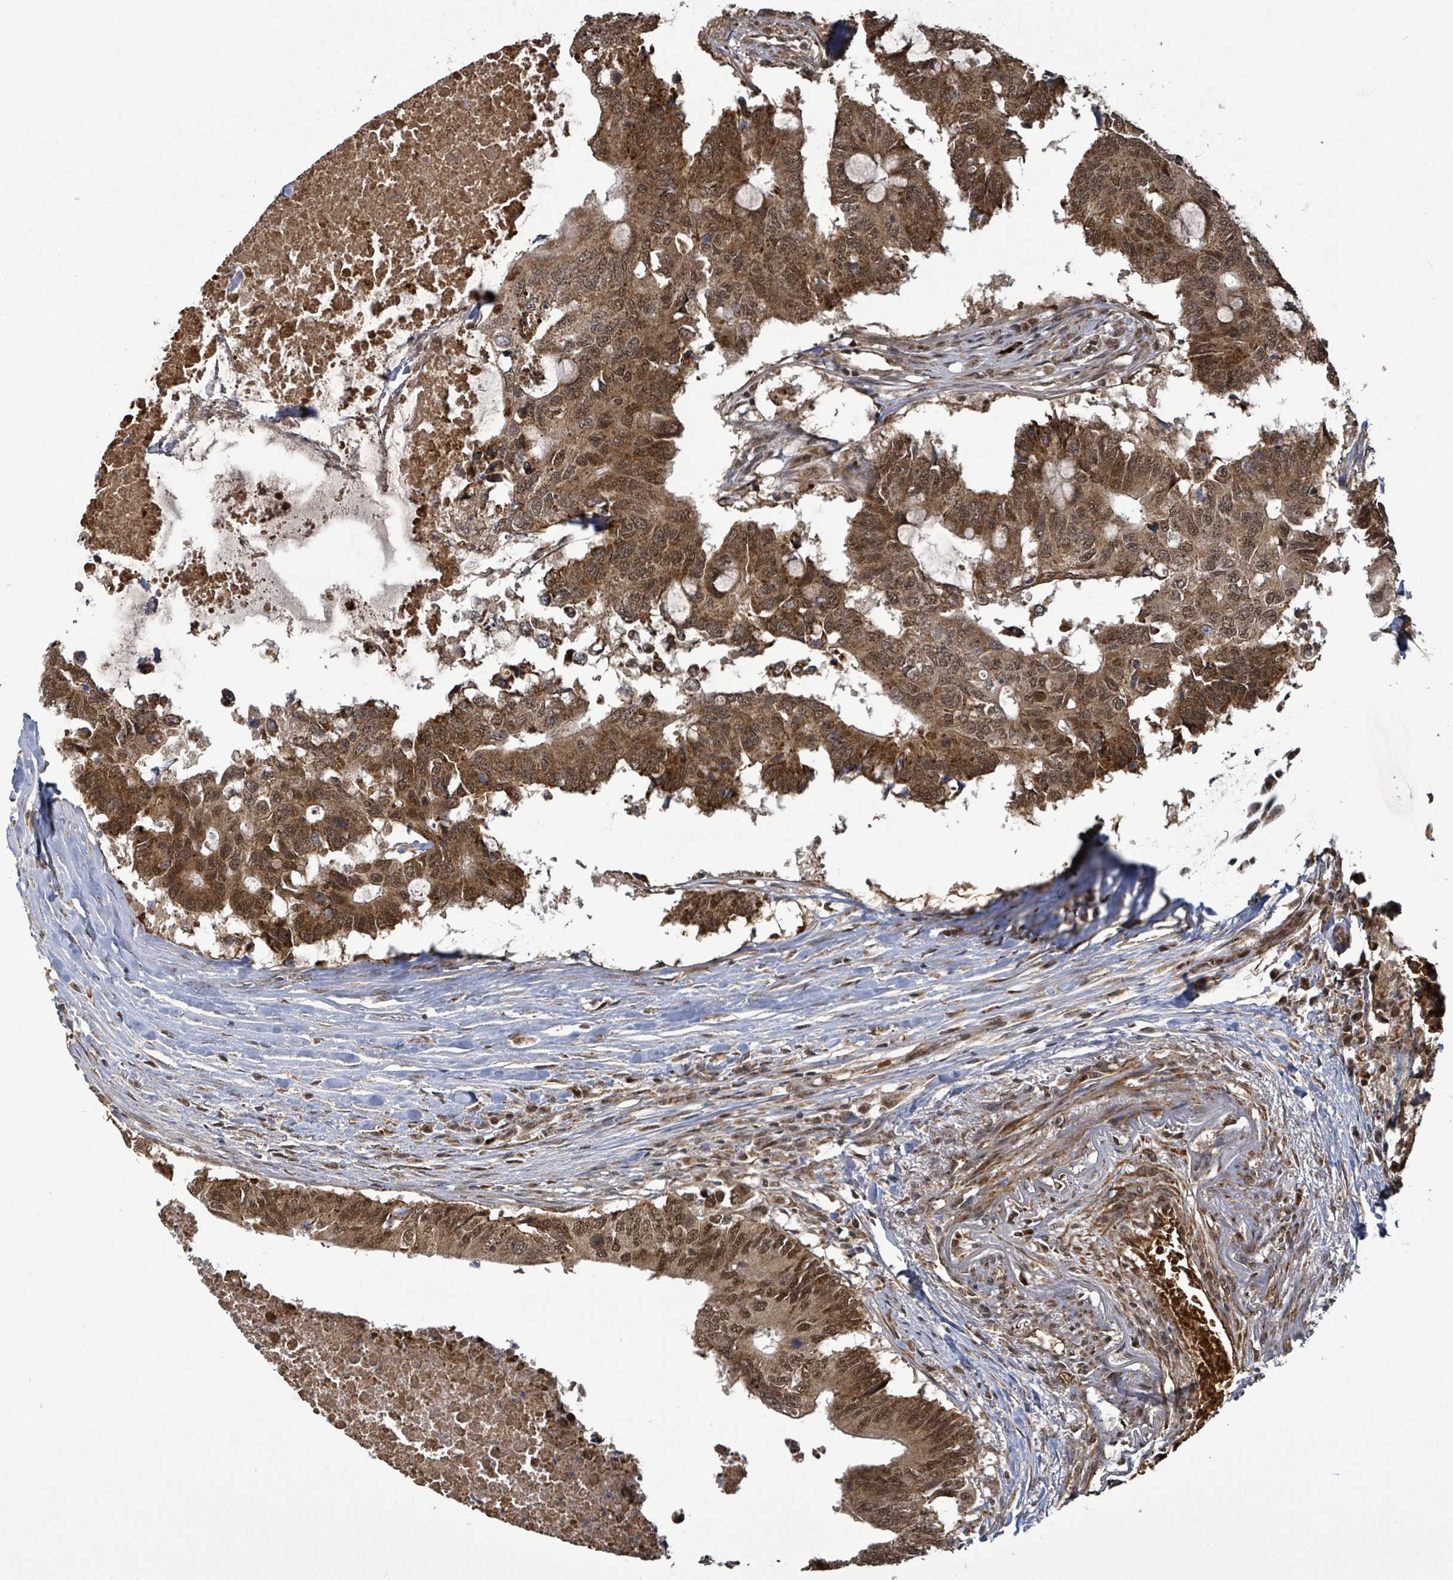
{"staining": {"intensity": "moderate", "quantity": ">75%", "location": "cytoplasmic/membranous,nuclear"}, "tissue": "colorectal cancer", "cell_type": "Tumor cells", "image_type": "cancer", "snomed": [{"axis": "morphology", "description": "Adenocarcinoma, NOS"}, {"axis": "topography", "description": "Colon"}], "caption": "IHC (DAB (3,3'-diaminobenzidine)) staining of adenocarcinoma (colorectal) reveals moderate cytoplasmic/membranous and nuclear protein staining in about >75% of tumor cells.", "gene": "PATZ1", "patient": {"sex": "male", "age": 71}}